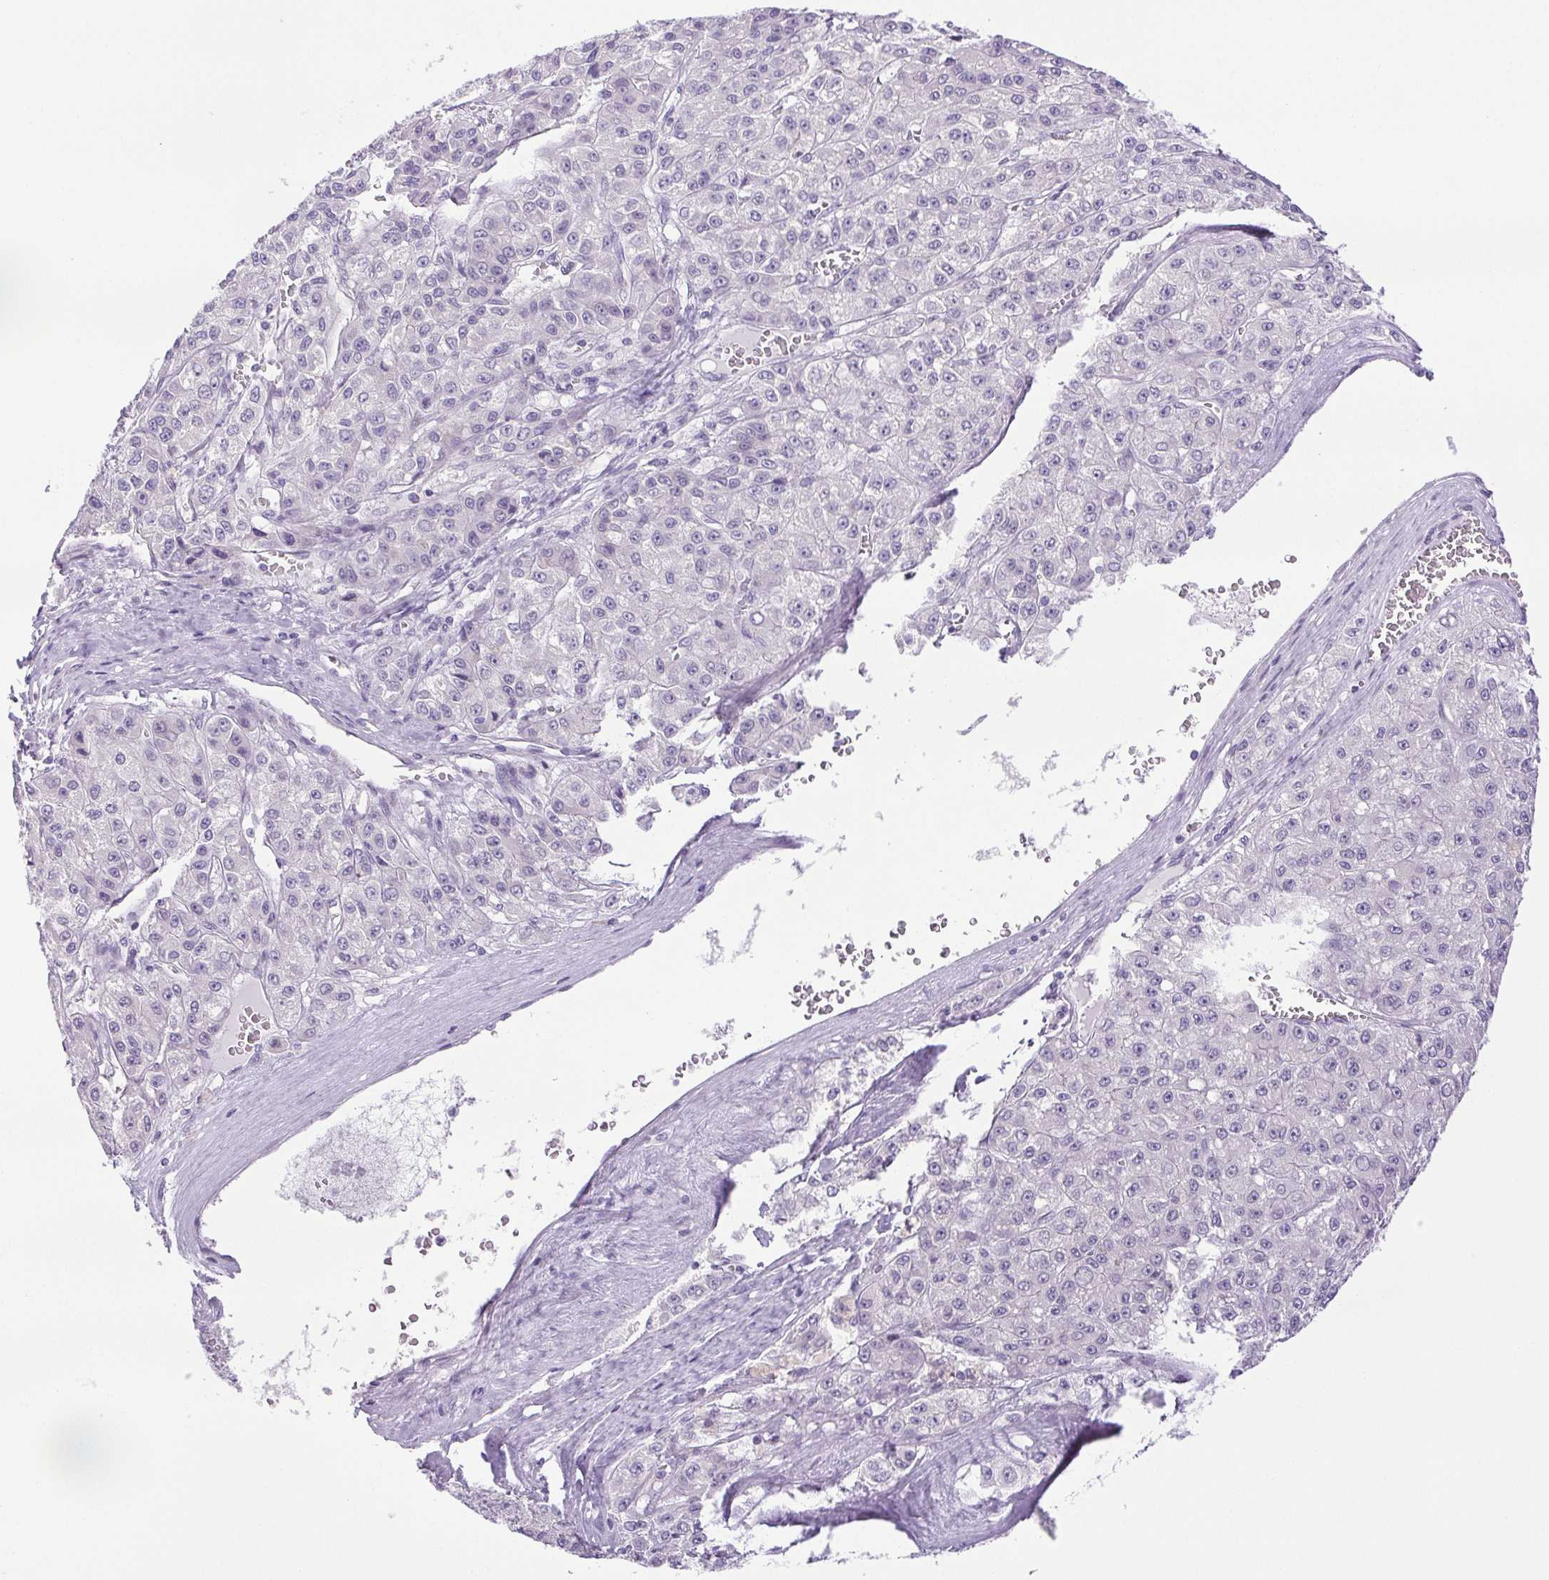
{"staining": {"intensity": "negative", "quantity": "none", "location": "none"}, "tissue": "liver cancer", "cell_type": "Tumor cells", "image_type": "cancer", "snomed": [{"axis": "morphology", "description": "Carcinoma, Hepatocellular, NOS"}, {"axis": "topography", "description": "Liver"}], "caption": "The micrograph reveals no significant expression in tumor cells of liver hepatocellular carcinoma. Brightfield microscopy of immunohistochemistry stained with DAB (brown) and hematoxylin (blue), captured at high magnification.", "gene": "PAPPA2", "patient": {"sex": "male", "age": 70}}